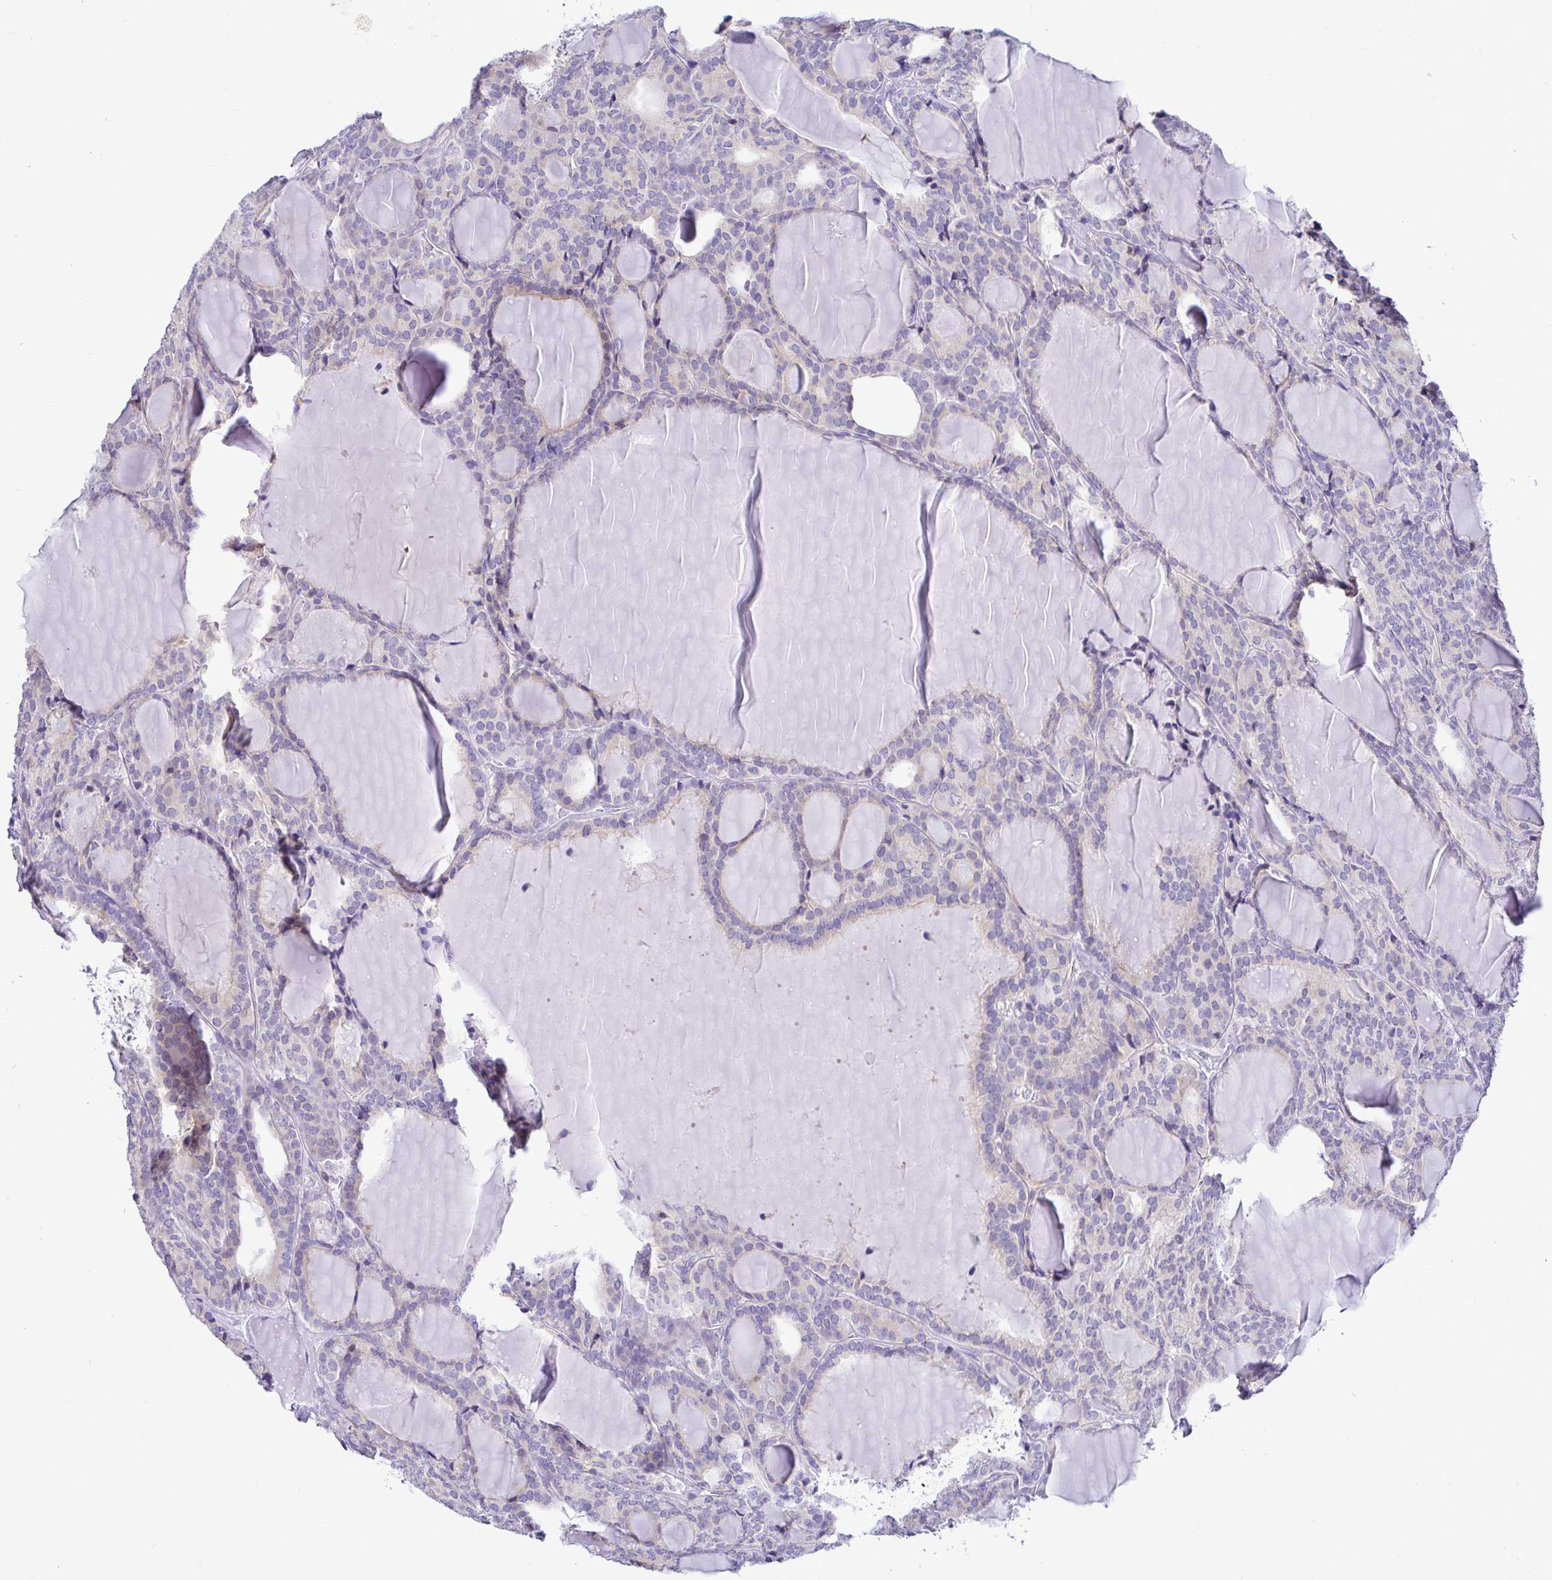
{"staining": {"intensity": "negative", "quantity": "none", "location": "none"}, "tissue": "thyroid cancer", "cell_type": "Tumor cells", "image_type": "cancer", "snomed": [{"axis": "morphology", "description": "Follicular adenoma carcinoma, NOS"}, {"axis": "topography", "description": "Thyroid gland"}], "caption": "Photomicrograph shows no protein staining in tumor cells of follicular adenoma carcinoma (thyroid) tissue.", "gene": "BACE2", "patient": {"sex": "male", "age": 74}}